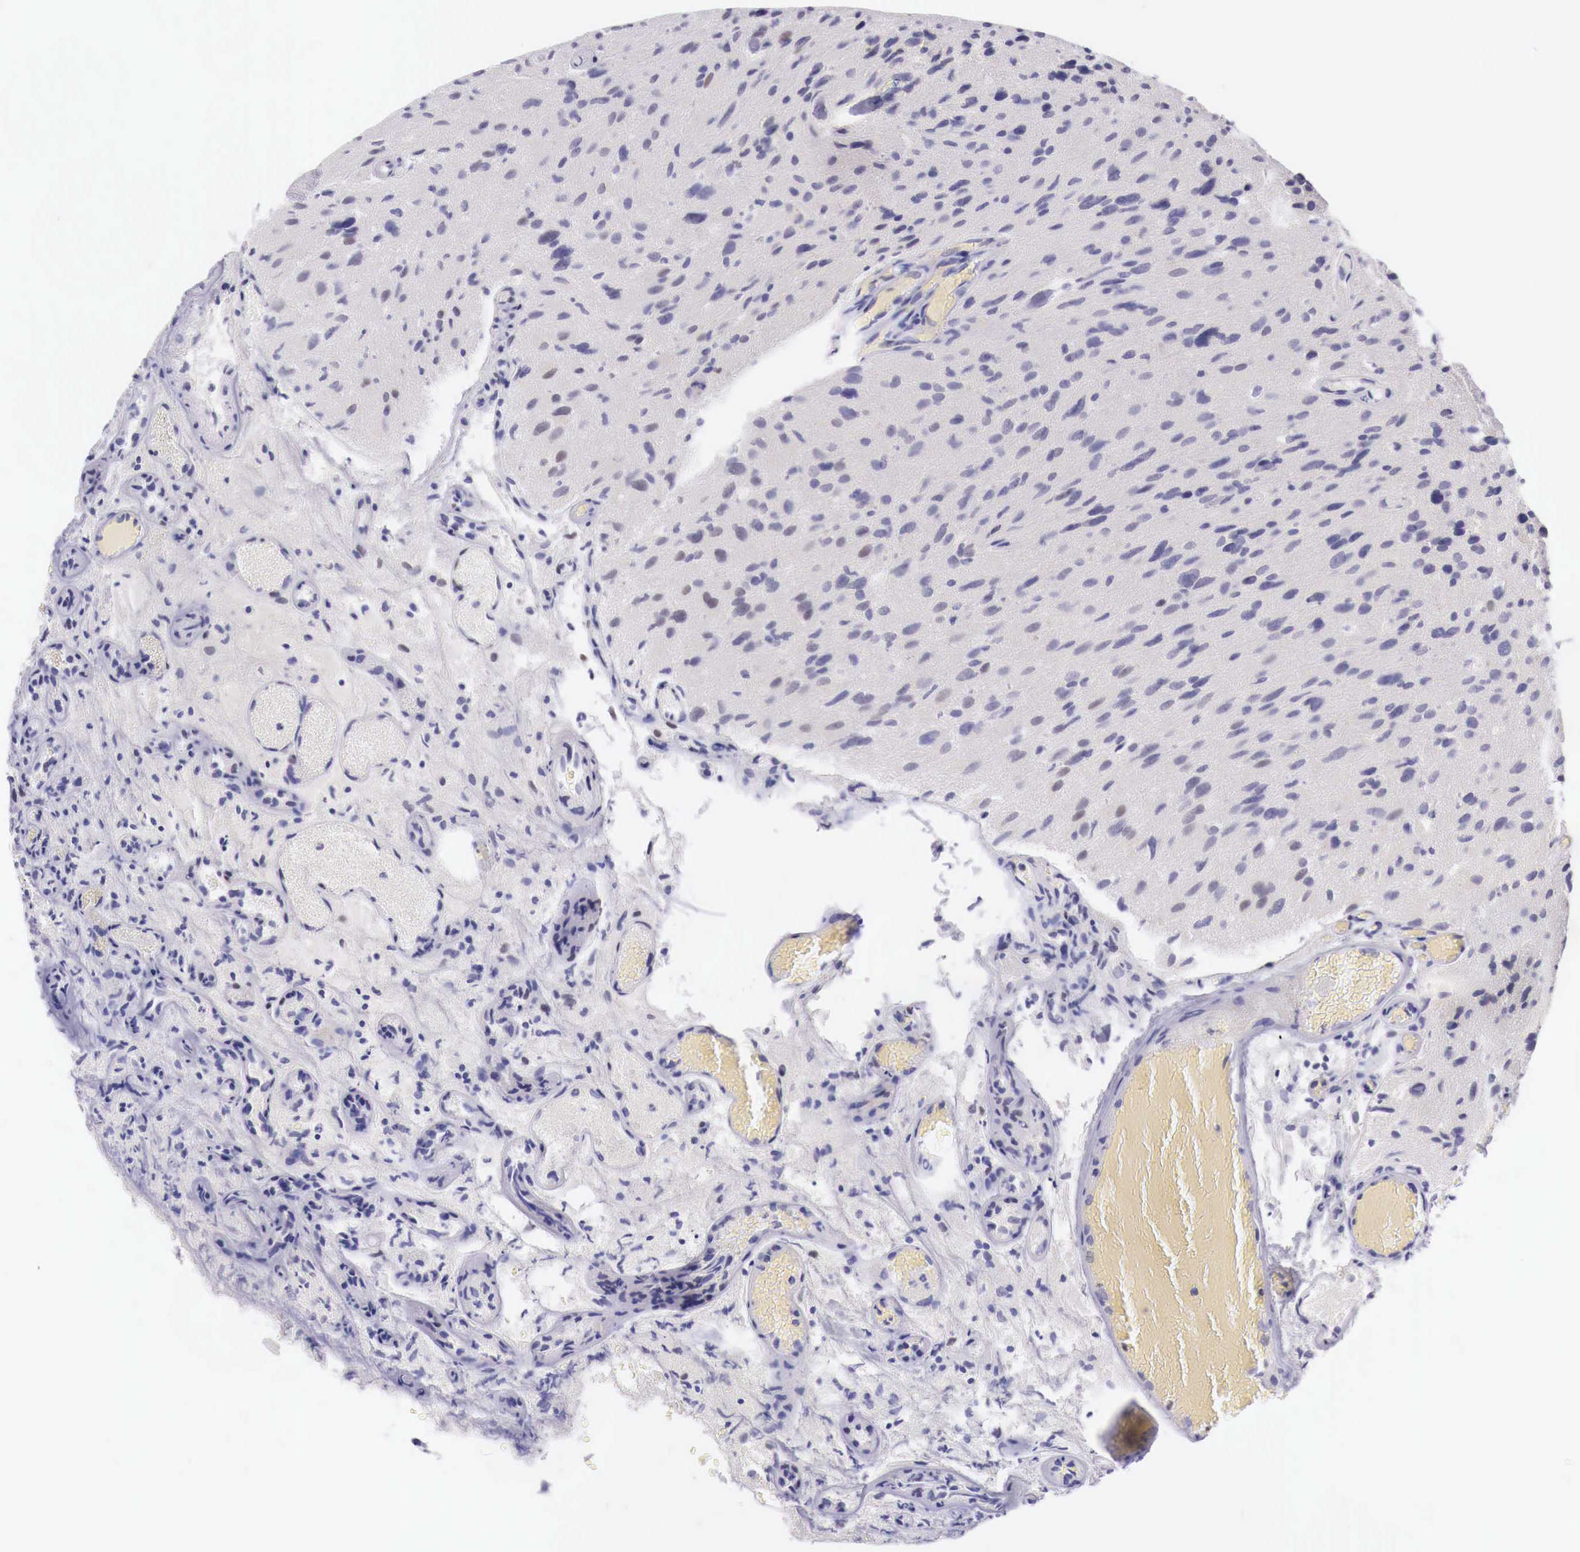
{"staining": {"intensity": "negative", "quantity": "none", "location": "none"}, "tissue": "glioma", "cell_type": "Tumor cells", "image_type": "cancer", "snomed": [{"axis": "morphology", "description": "Glioma, malignant, High grade"}, {"axis": "topography", "description": "Brain"}], "caption": "Glioma stained for a protein using immunohistochemistry (IHC) shows no staining tumor cells.", "gene": "BCL6", "patient": {"sex": "male", "age": 69}}